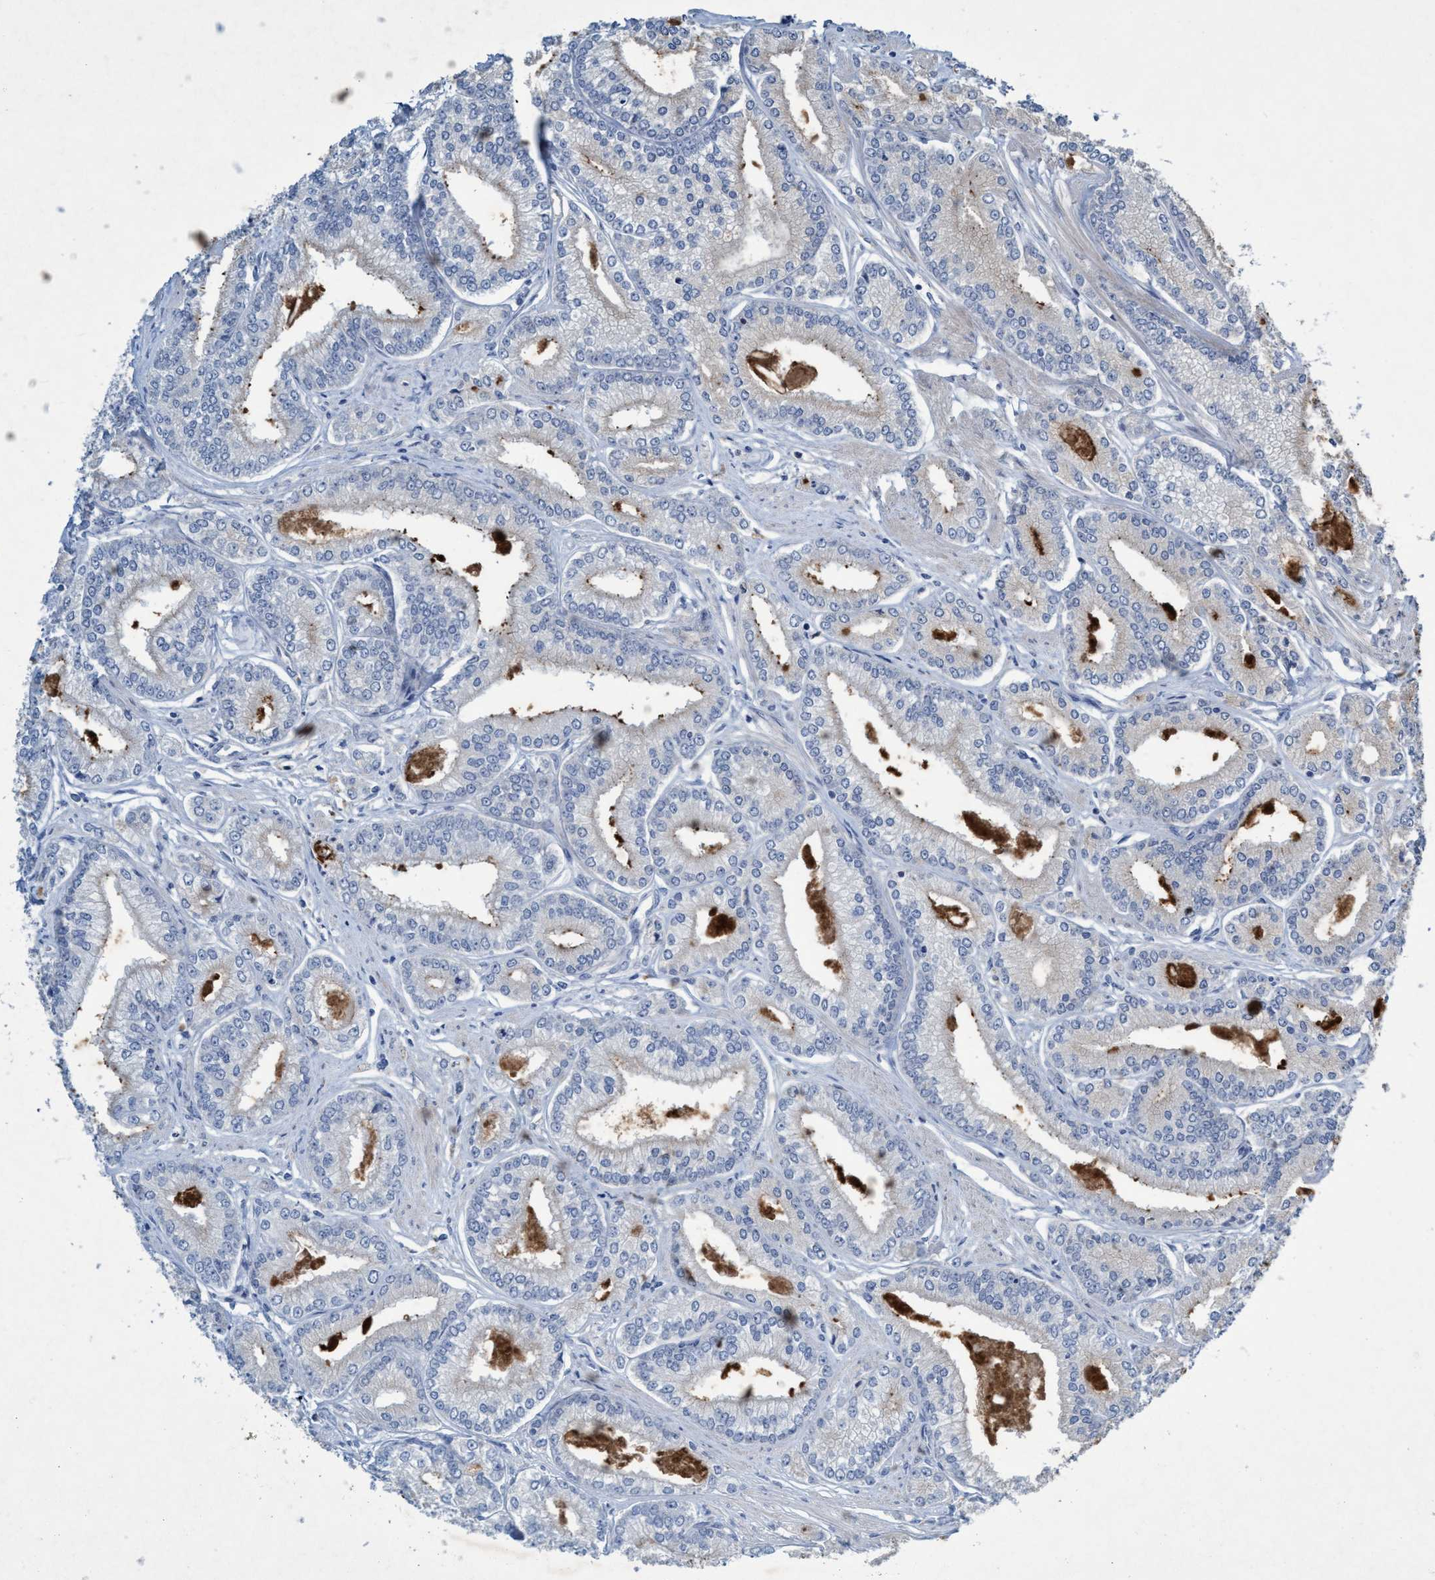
{"staining": {"intensity": "negative", "quantity": "none", "location": "none"}, "tissue": "prostate cancer", "cell_type": "Tumor cells", "image_type": "cancer", "snomed": [{"axis": "morphology", "description": "Adenocarcinoma, Low grade"}, {"axis": "topography", "description": "Prostate"}], "caption": "Immunohistochemistry (IHC) of human prostate cancer exhibits no expression in tumor cells. The staining is performed using DAB brown chromogen with nuclei counter-stained in using hematoxylin.", "gene": "RNF208", "patient": {"sex": "male", "age": 52}}